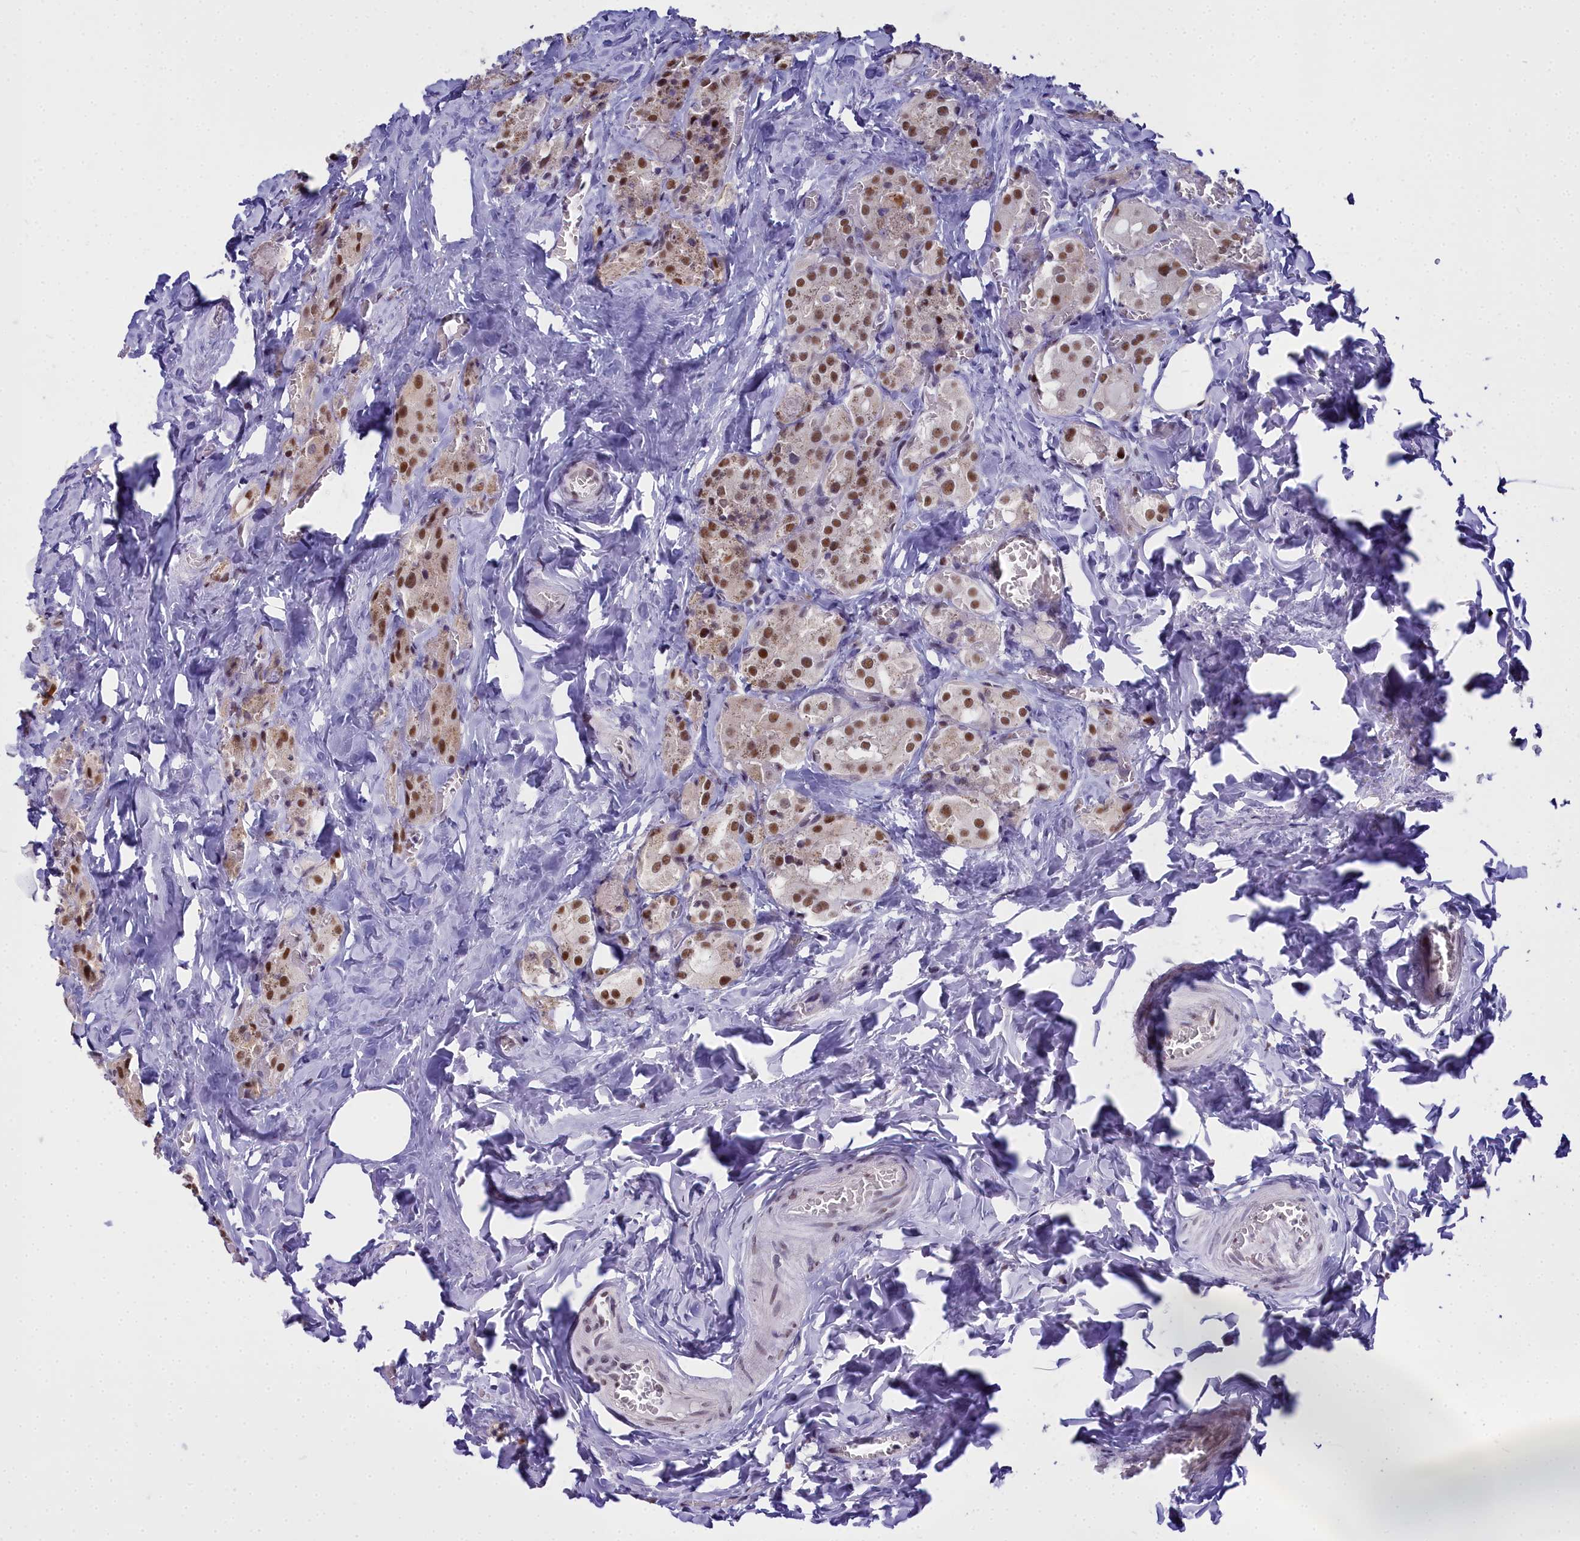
{"staining": {"intensity": "moderate", "quantity": ">75%", "location": "nuclear"}, "tissue": "parathyroid gland", "cell_type": "Glandular cells", "image_type": "normal", "snomed": [{"axis": "morphology", "description": "Normal tissue, NOS"}, {"axis": "morphology", "description": "Atrophy, NOS"}, {"axis": "topography", "description": "Parathyroid gland"}], "caption": "Immunohistochemistry micrograph of benign parathyroid gland: human parathyroid gland stained using immunohistochemistry (IHC) displays medium levels of moderate protein expression localized specifically in the nuclear of glandular cells, appearing as a nuclear brown color.", "gene": "RBM12", "patient": {"sex": "female", "age": 54}}